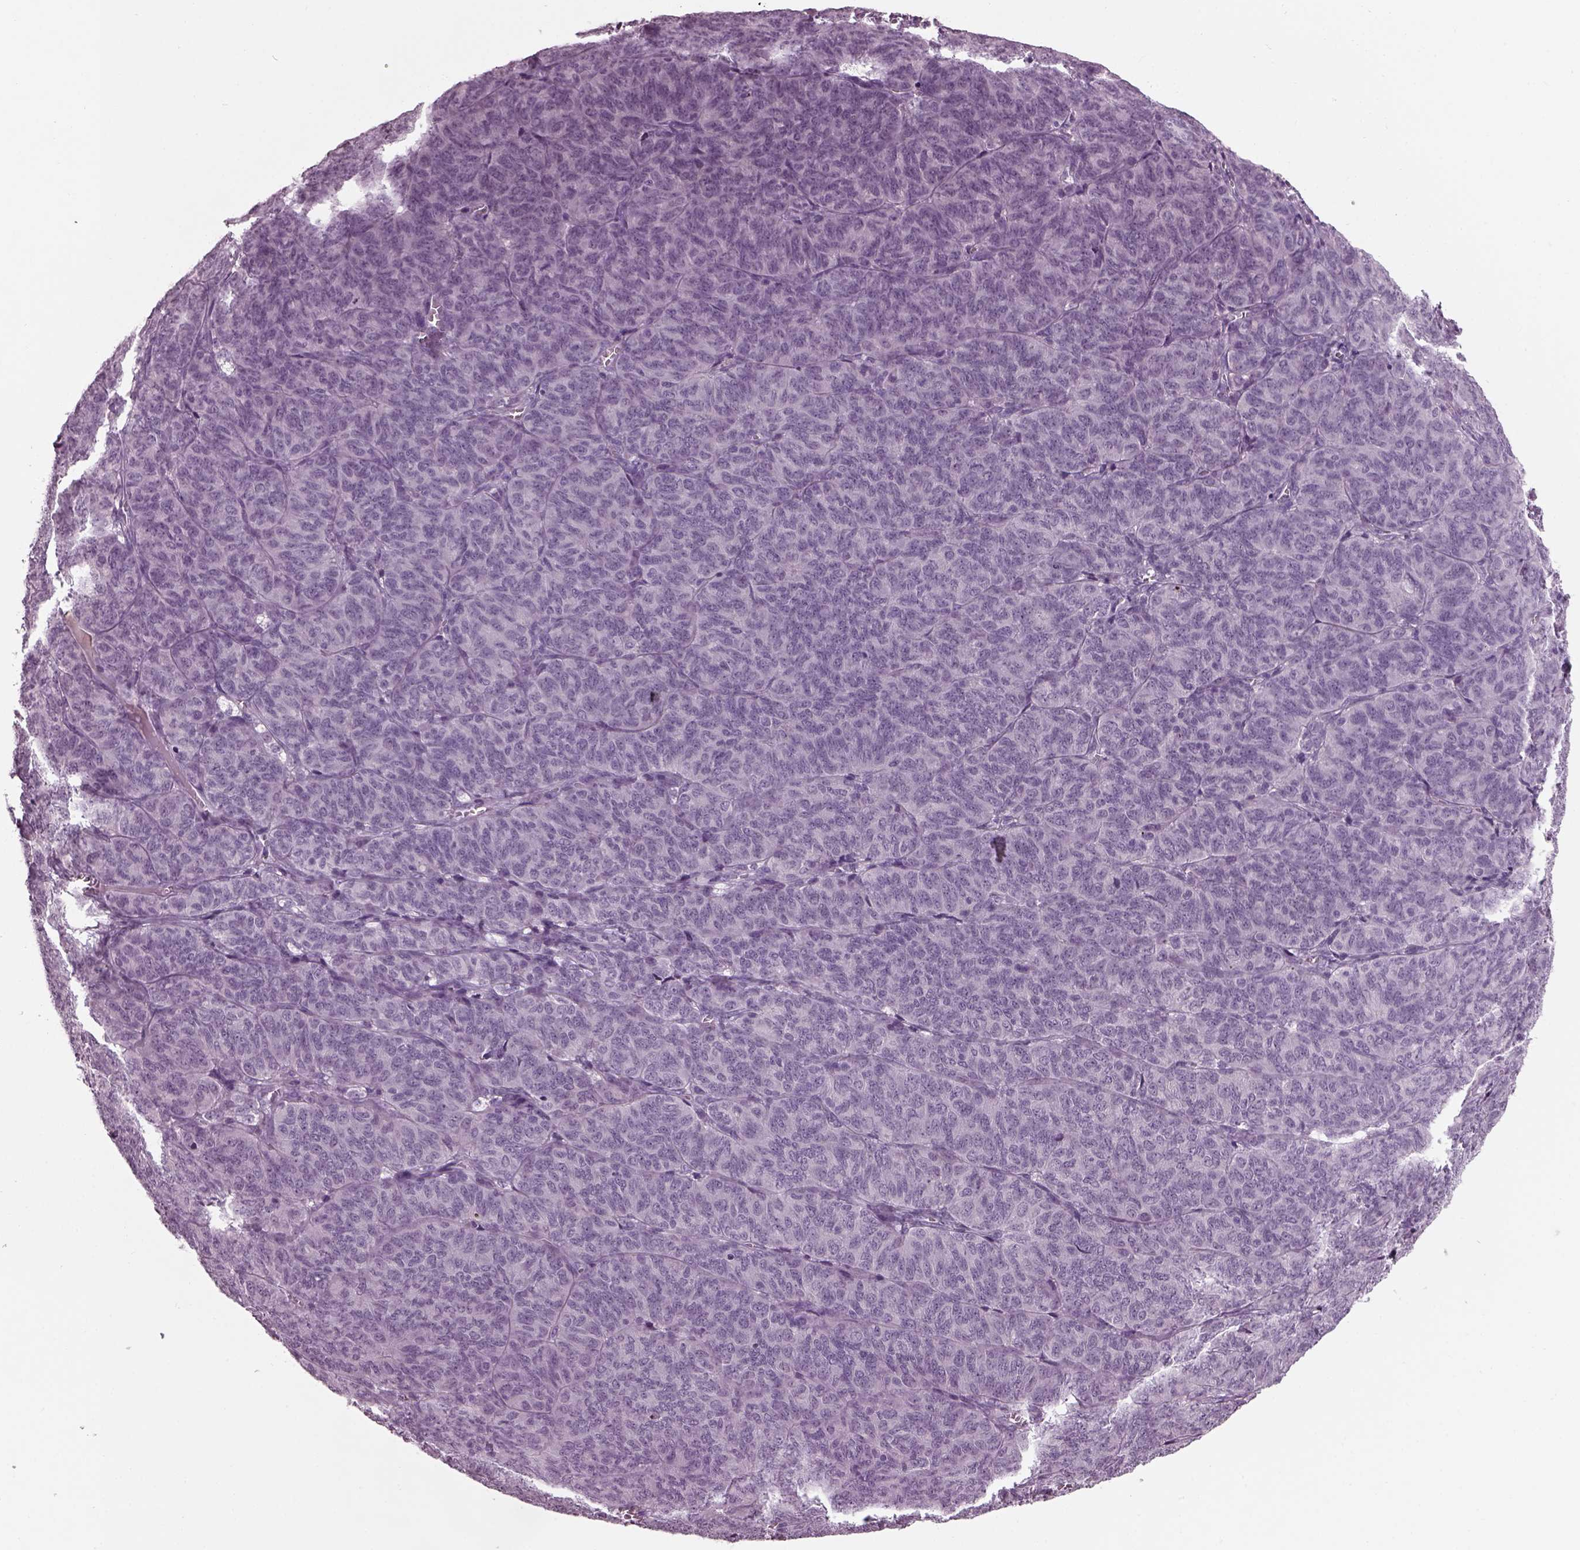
{"staining": {"intensity": "negative", "quantity": "none", "location": "none"}, "tissue": "ovarian cancer", "cell_type": "Tumor cells", "image_type": "cancer", "snomed": [{"axis": "morphology", "description": "Carcinoma, endometroid"}, {"axis": "topography", "description": "Ovary"}], "caption": "DAB immunohistochemical staining of human endometroid carcinoma (ovarian) reveals no significant staining in tumor cells. (Brightfield microscopy of DAB (3,3'-diaminobenzidine) immunohistochemistry at high magnification).", "gene": "DPYSL5", "patient": {"sex": "female", "age": 80}}